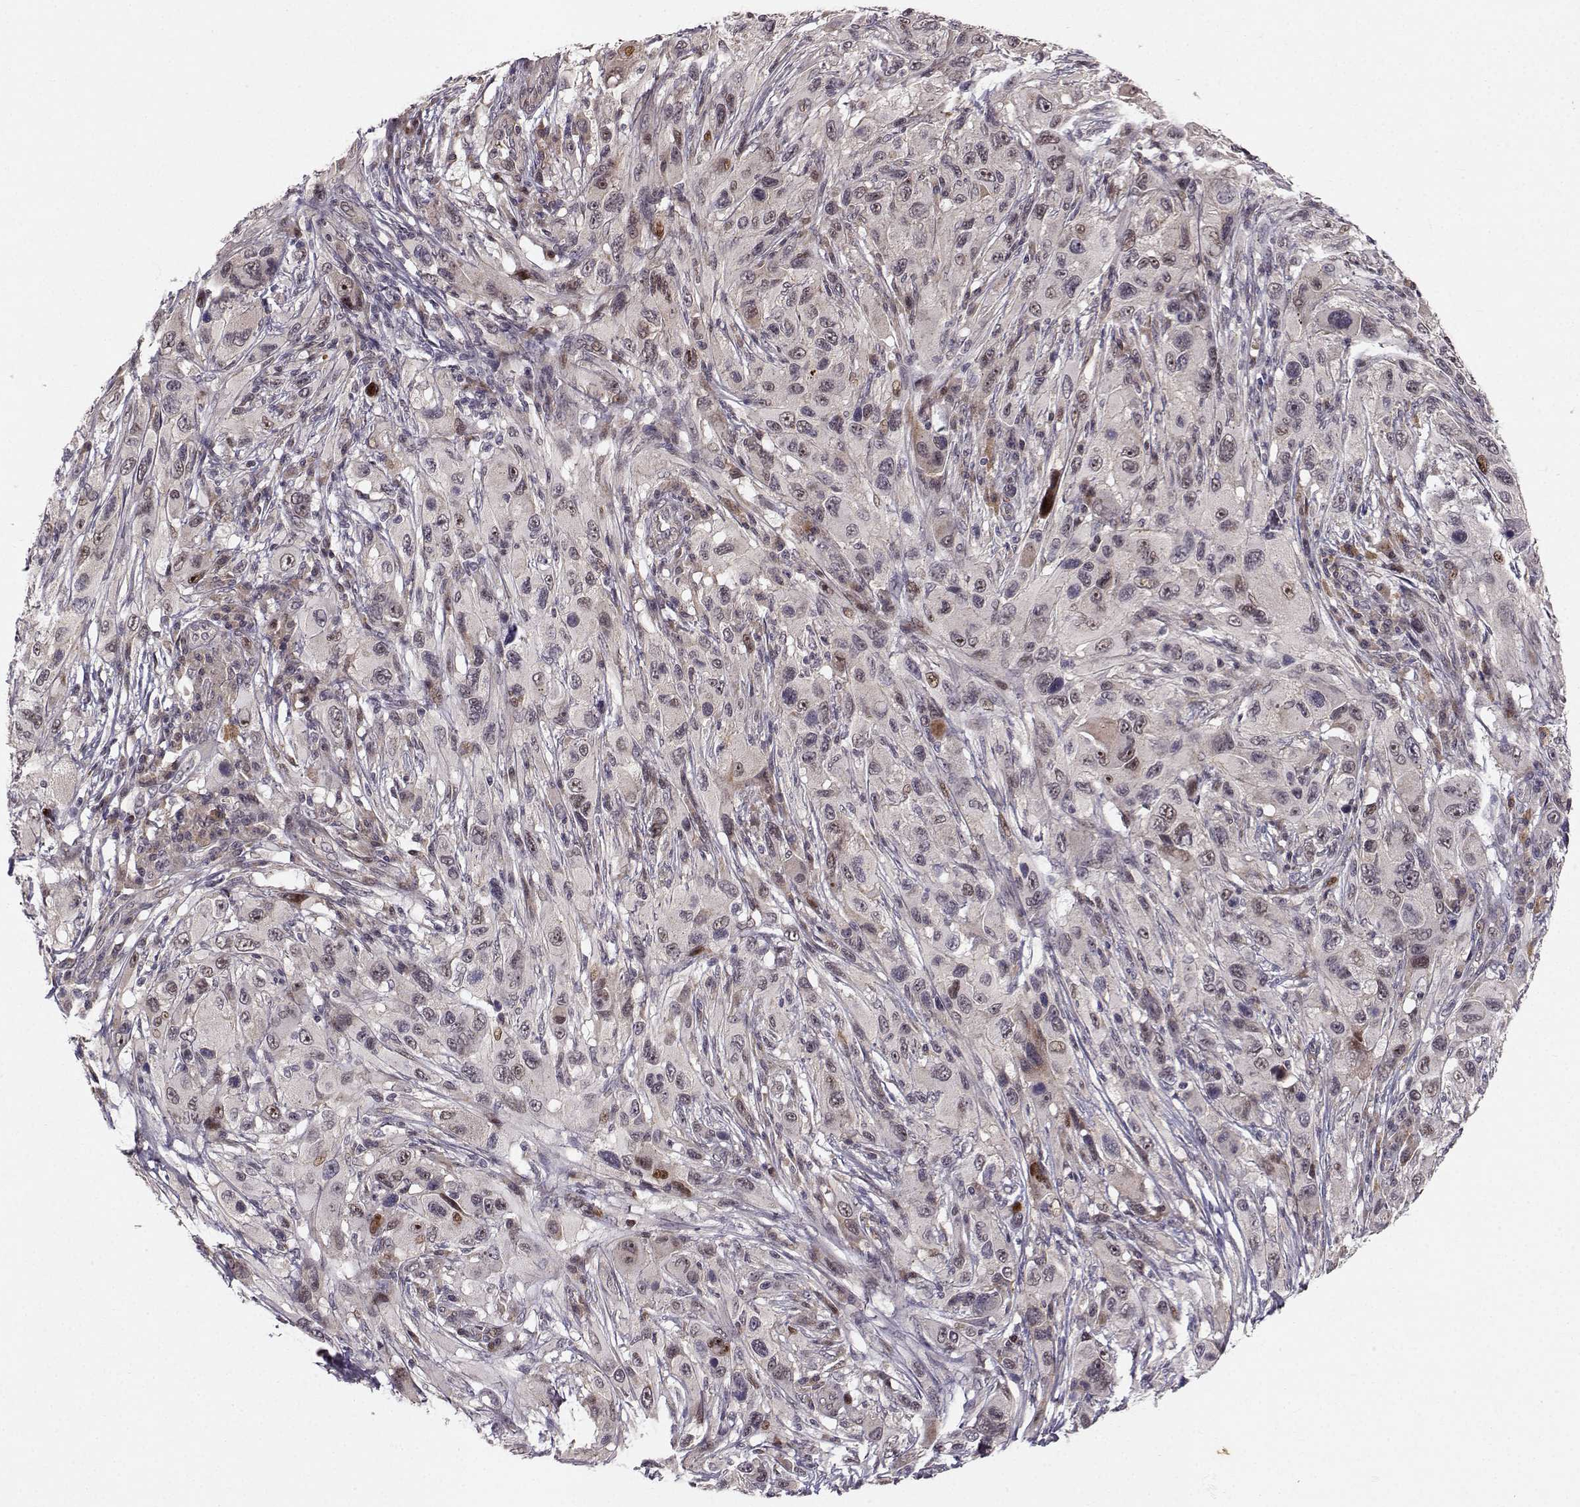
{"staining": {"intensity": "moderate", "quantity": "<25%", "location": "nuclear"}, "tissue": "melanoma", "cell_type": "Tumor cells", "image_type": "cancer", "snomed": [{"axis": "morphology", "description": "Malignant melanoma, NOS"}, {"axis": "topography", "description": "Skin"}], "caption": "Immunohistochemical staining of human melanoma displays low levels of moderate nuclear protein staining in about <25% of tumor cells.", "gene": "APC", "patient": {"sex": "male", "age": 53}}